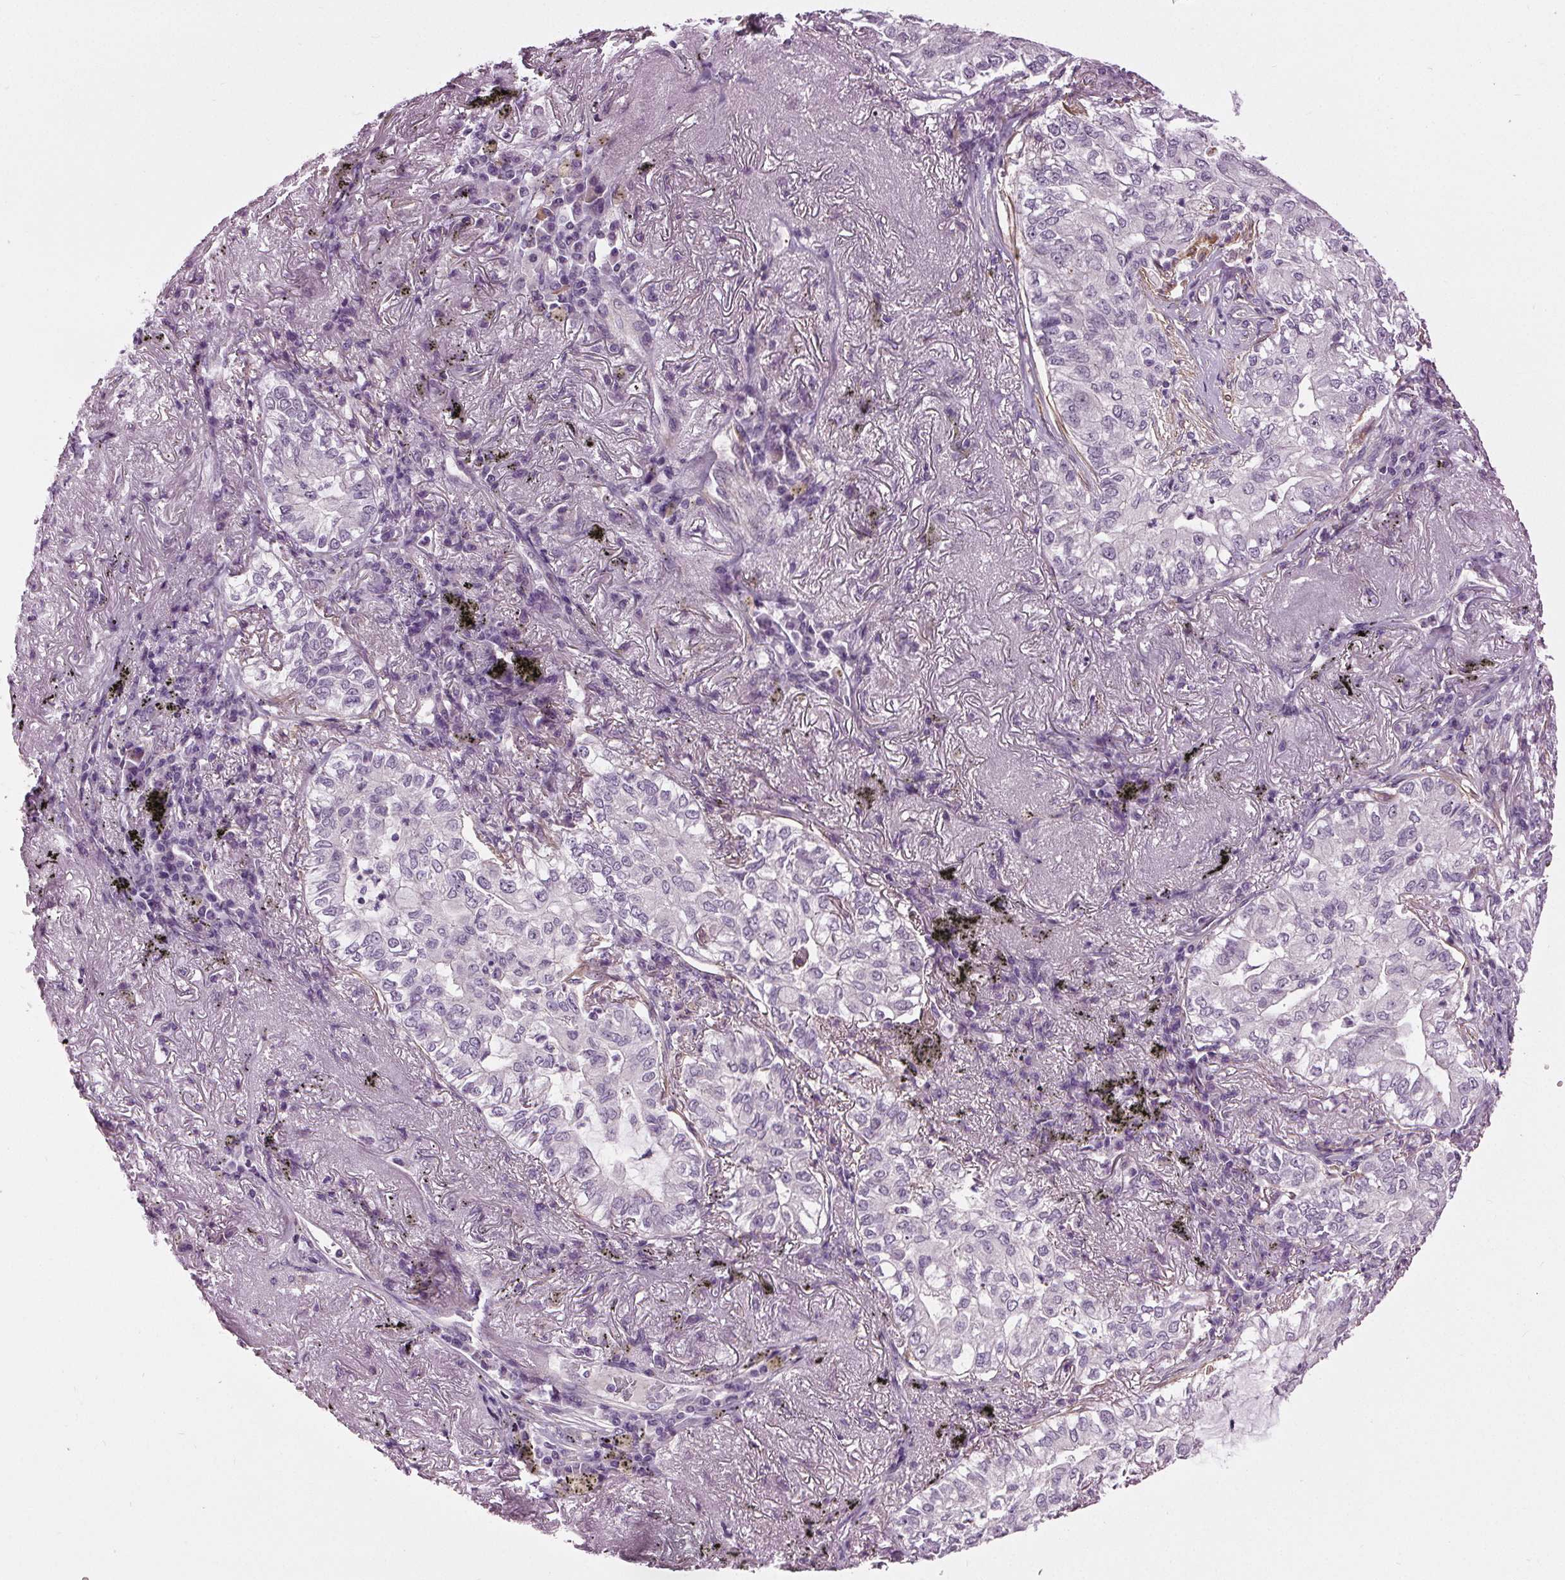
{"staining": {"intensity": "negative", "quantity": "none", "location": "none"}, "tissue": "lung cancer", "cell_type": "Tumor cells", "image_type": "cancer", "snomed": [{"axis": "morphology", "description": "Adenocarcinoma, NOS"}, {"axis": "topography", "description": "Lung"}], "caption": "Immunohistochemistry (IHC) image of neoplastic tissue: human lung cancer (adenocarcinoma) stained with DAB (3,3'-diaminobenzidine) shows no significant protein staining in tumor cells.", "gene": "RASA1", "patient": {"sex": "female", "age": 73}}